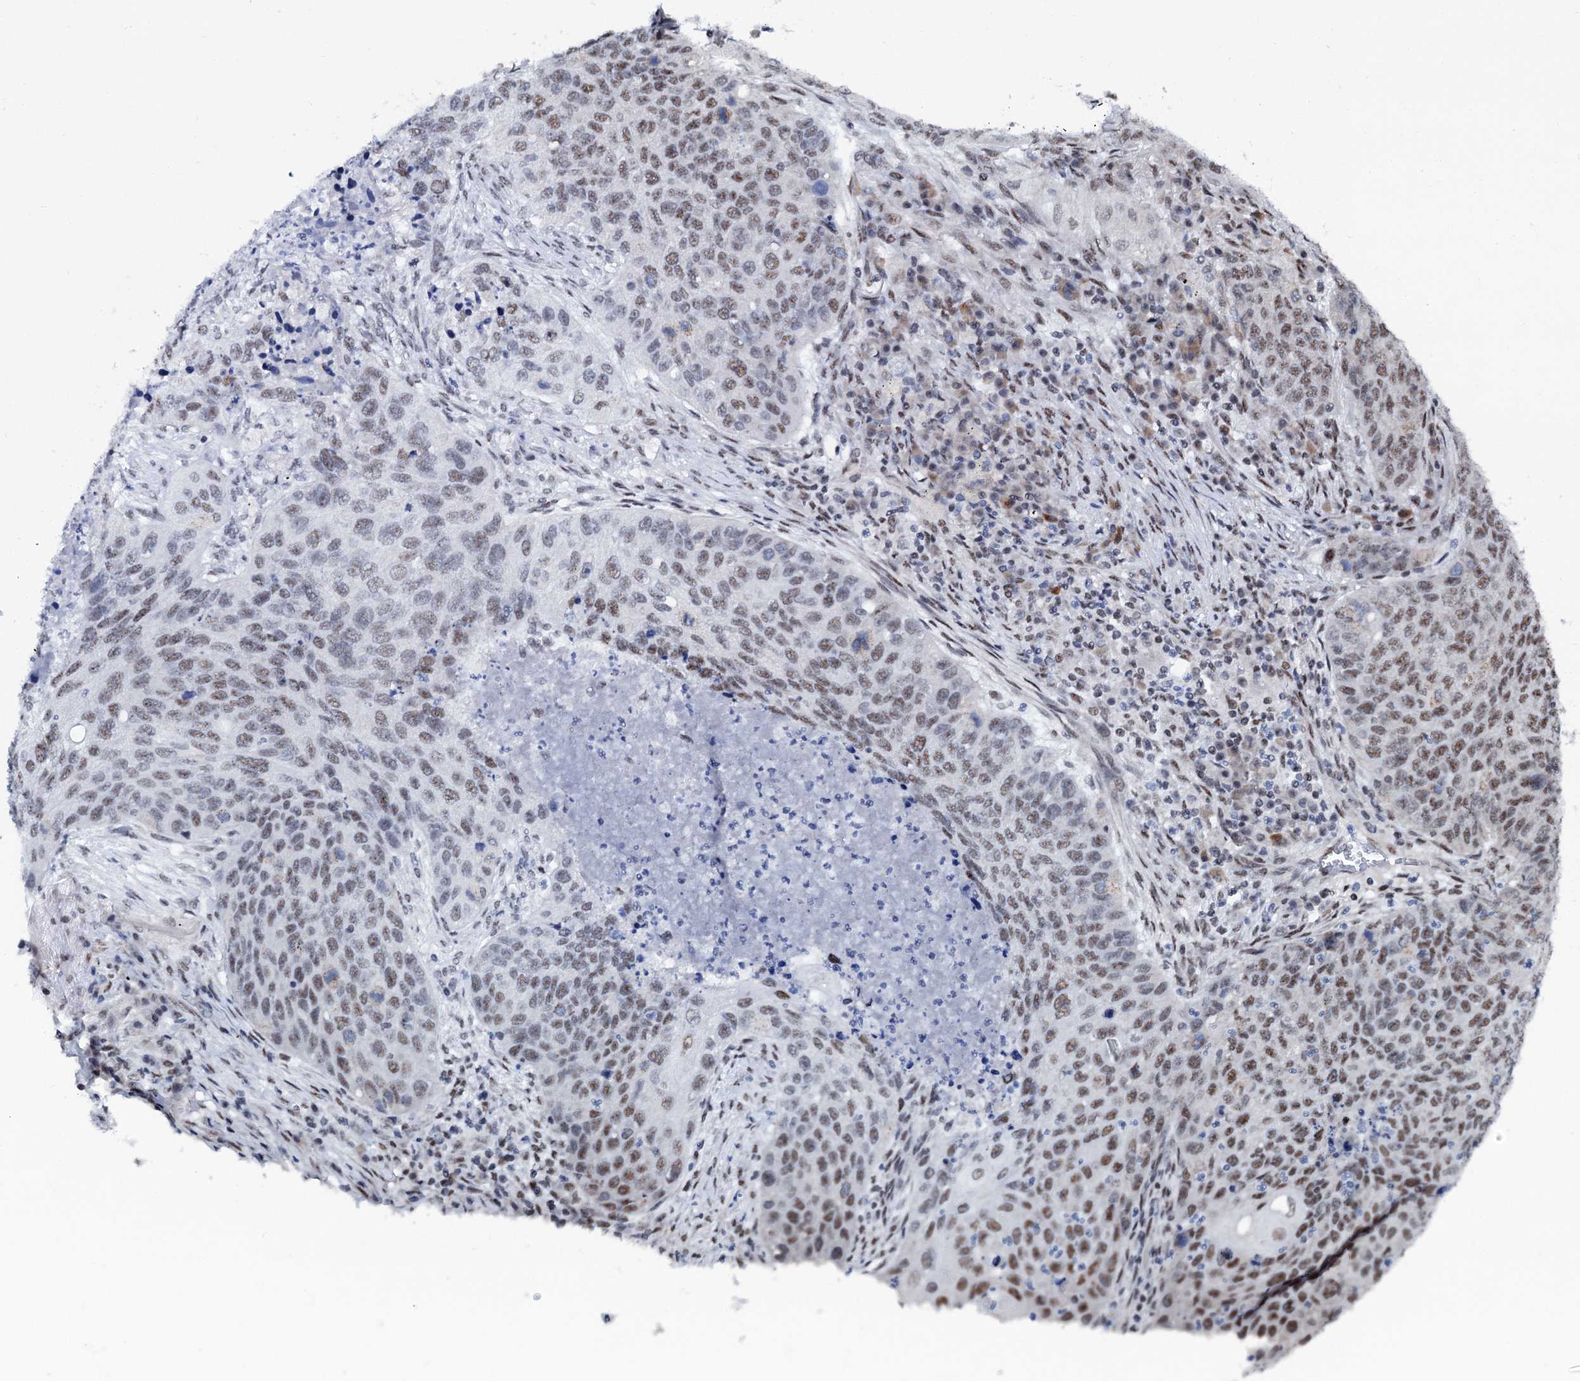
{"staining": {"intensity": "moderate", "quantity": "25%-75%", "location": "nuclear"}, "tissue": "lung cancer", "cell_type": "Tumor cells", "image_type": "cancer", "snomed": [{"axis": "morphology", "description": "Squamous cell carcinoma, NOS"}, {"axis": "topography", "description": "Lung"}], "caption": "Protein staining of squamous cell carcinoma (lung) tissue demonstrates moderate nuclear expression in about 25%-75% of tumor cells.", "gene": "SREK1", "patient": {"sex": "female", "age": 63}}